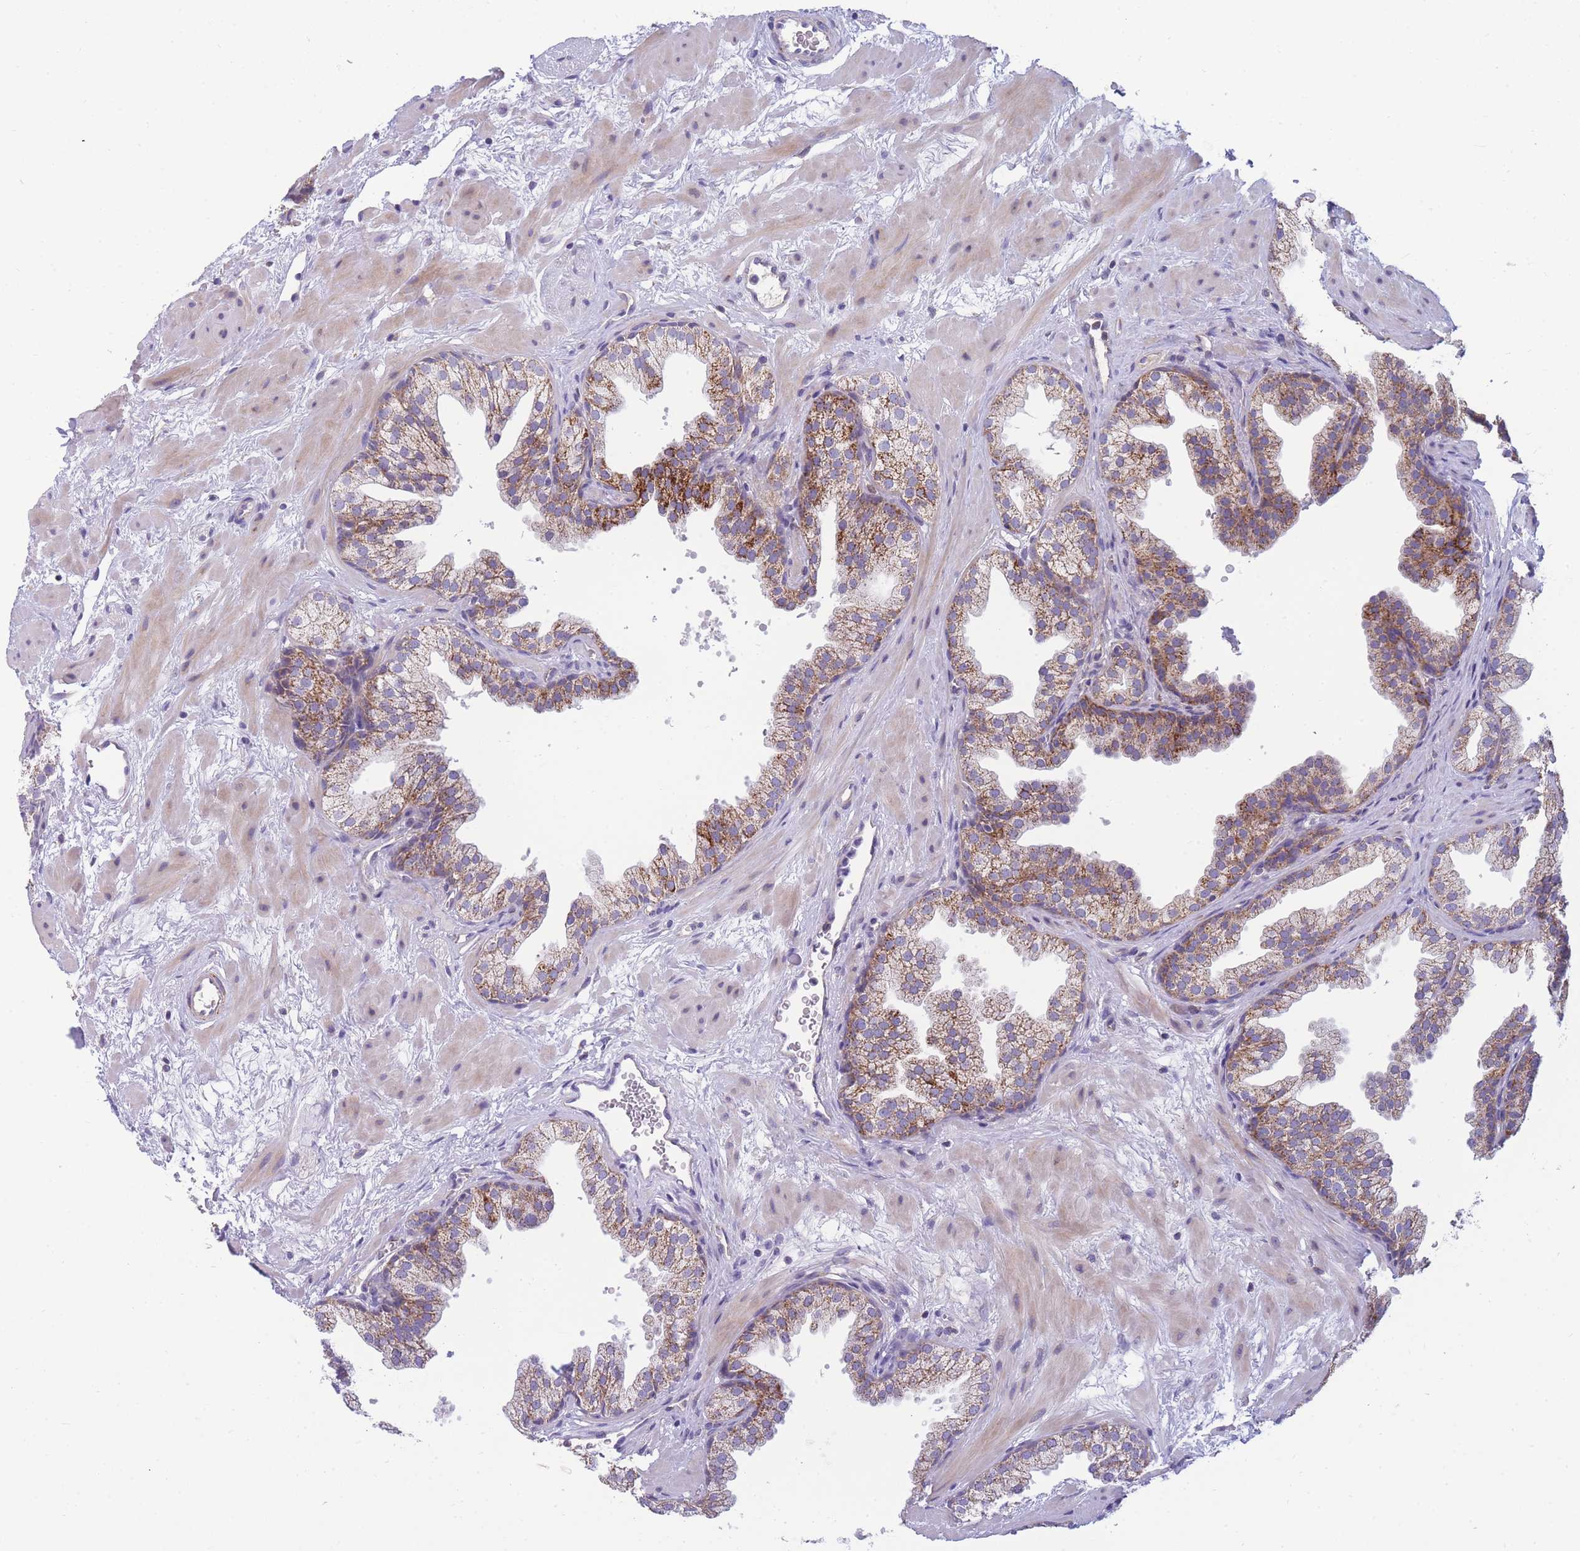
{"staining": {"intensity": "moderate", "quantity": ">75%", "location": "cytoplasmic/membranous"}, "tissue": "prostate", "cell_type": "Glandular cells", "image_type": "normal", "snomed": [{"axis": "morphology", "description": "Normal tissue, NOS"}, {"axis": "topography", "description": "Prostate"}], "caption": "A medium amount of moderate cytoplasmic/membranous expression is identified in about >75% of glandular cells in benign prostate. (IHC, brightfield microscopy, high magnification).", "gene": "MRPS11", "patient": {"sex": "male", "age": 37}}